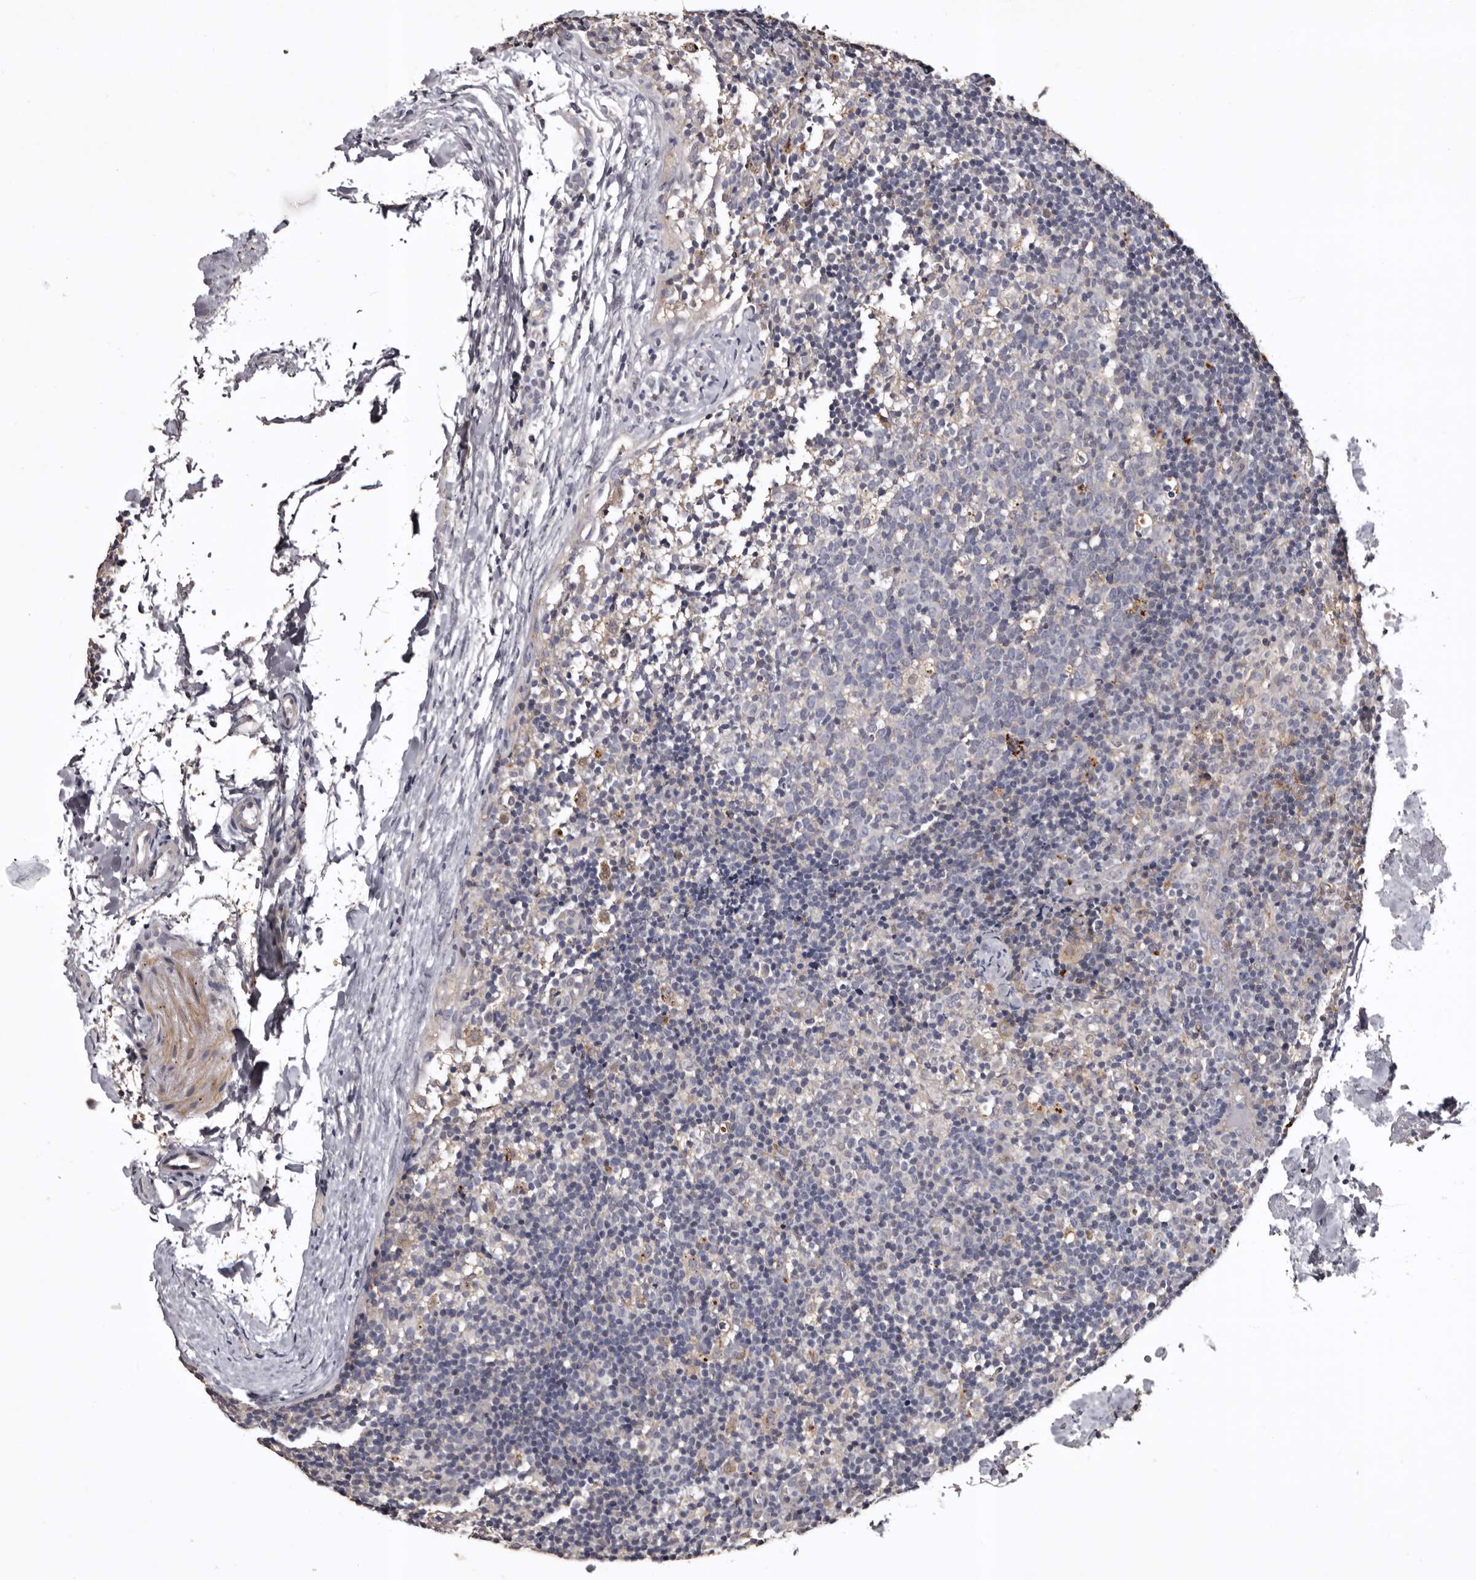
{"staining": {"intensity": "negative", "quantity": "none", "location": "none"}, "tissue": "lymph node", "cell_type": "Germinal center cells", "image_type": "normal", "snomed": [{"axis": "morphology", "description": "Normal tissue, NOS"}, {"axis": "morphology", "description": "Inflammation, NOS"}, {"axis": "topography", "description": "Lymph node"}], "caption": "High power microscopy histopathology image of an immunohistochemistry histopathology image of unremarkable lymph node, revealing no significant staining in germinal center cells.", "gene": "SLC10A4", "patient": {"sex": "male", "age": 55}}